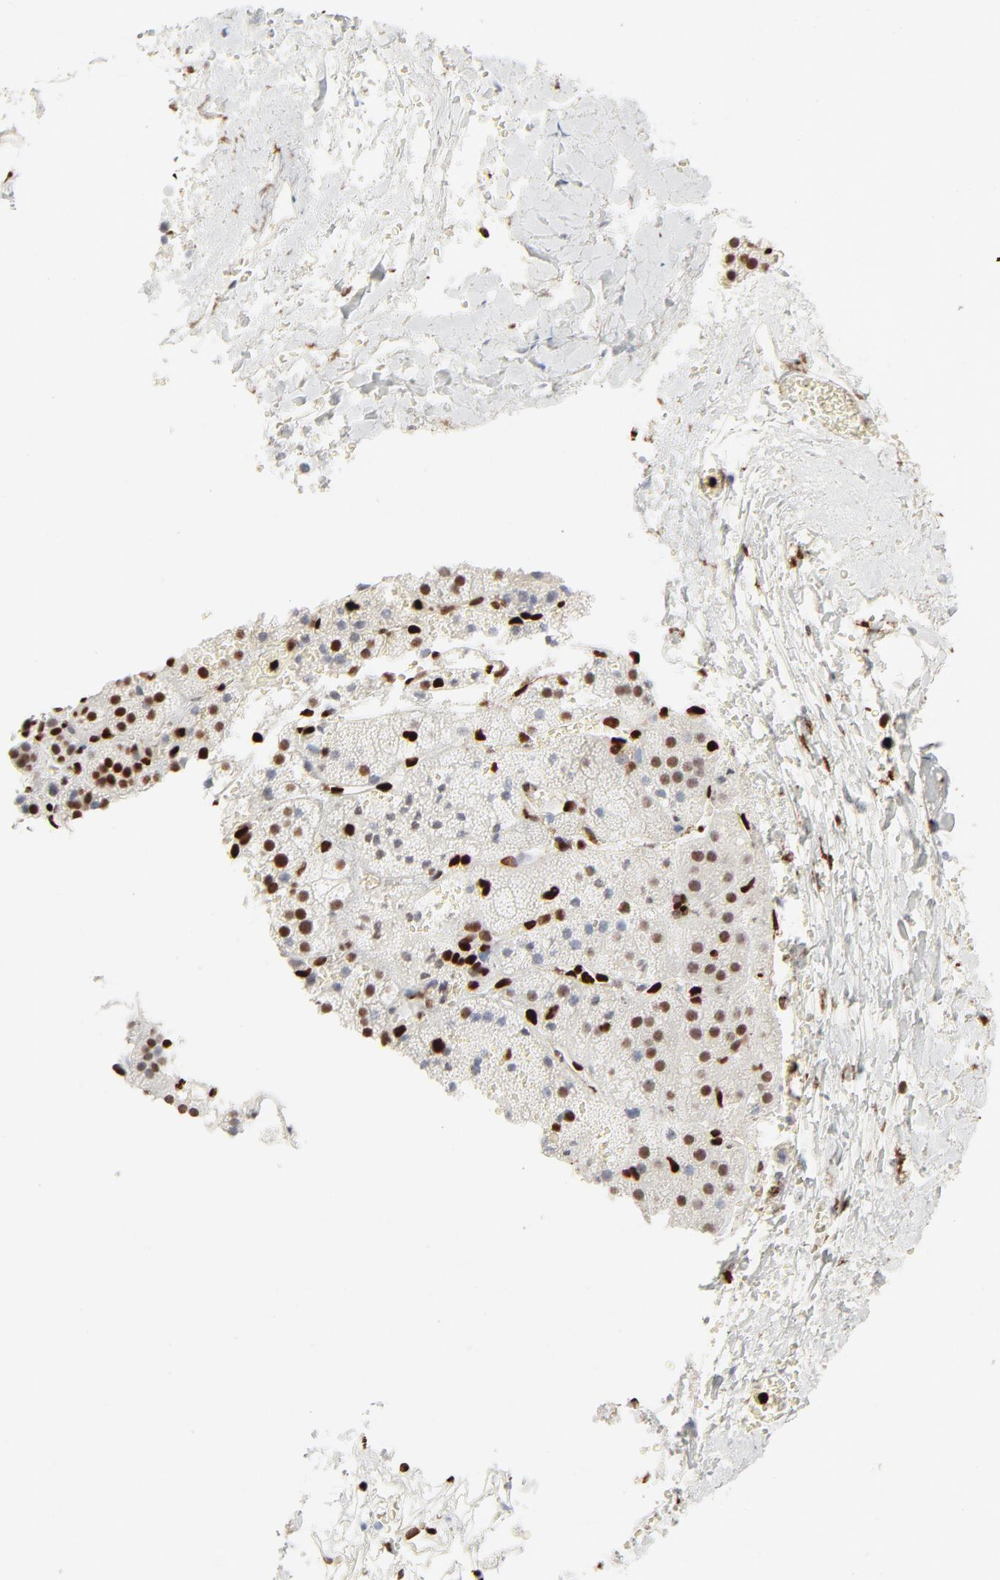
{"staining": {"intensity": "moderate", "quantity": ">75%", "location": "nuclear"}, "tissue": "adrenal gland", "cell_type": "Glandular cells", "image_type": "normal", "snomed": [{"axis": "morphology", "description": "Normal tissue, NOS"}, {"axis": "topography", "description": "Adrenal gland"}], "caption": "IHC photomicrograph of normal human adrenal gland stained for a protein (brown), which shows medium levels of moderate nuclear staining in approximately >75% of glandular cells.", "gene": "HMGB1", "patient": {"sex": "female", "age": 44}}